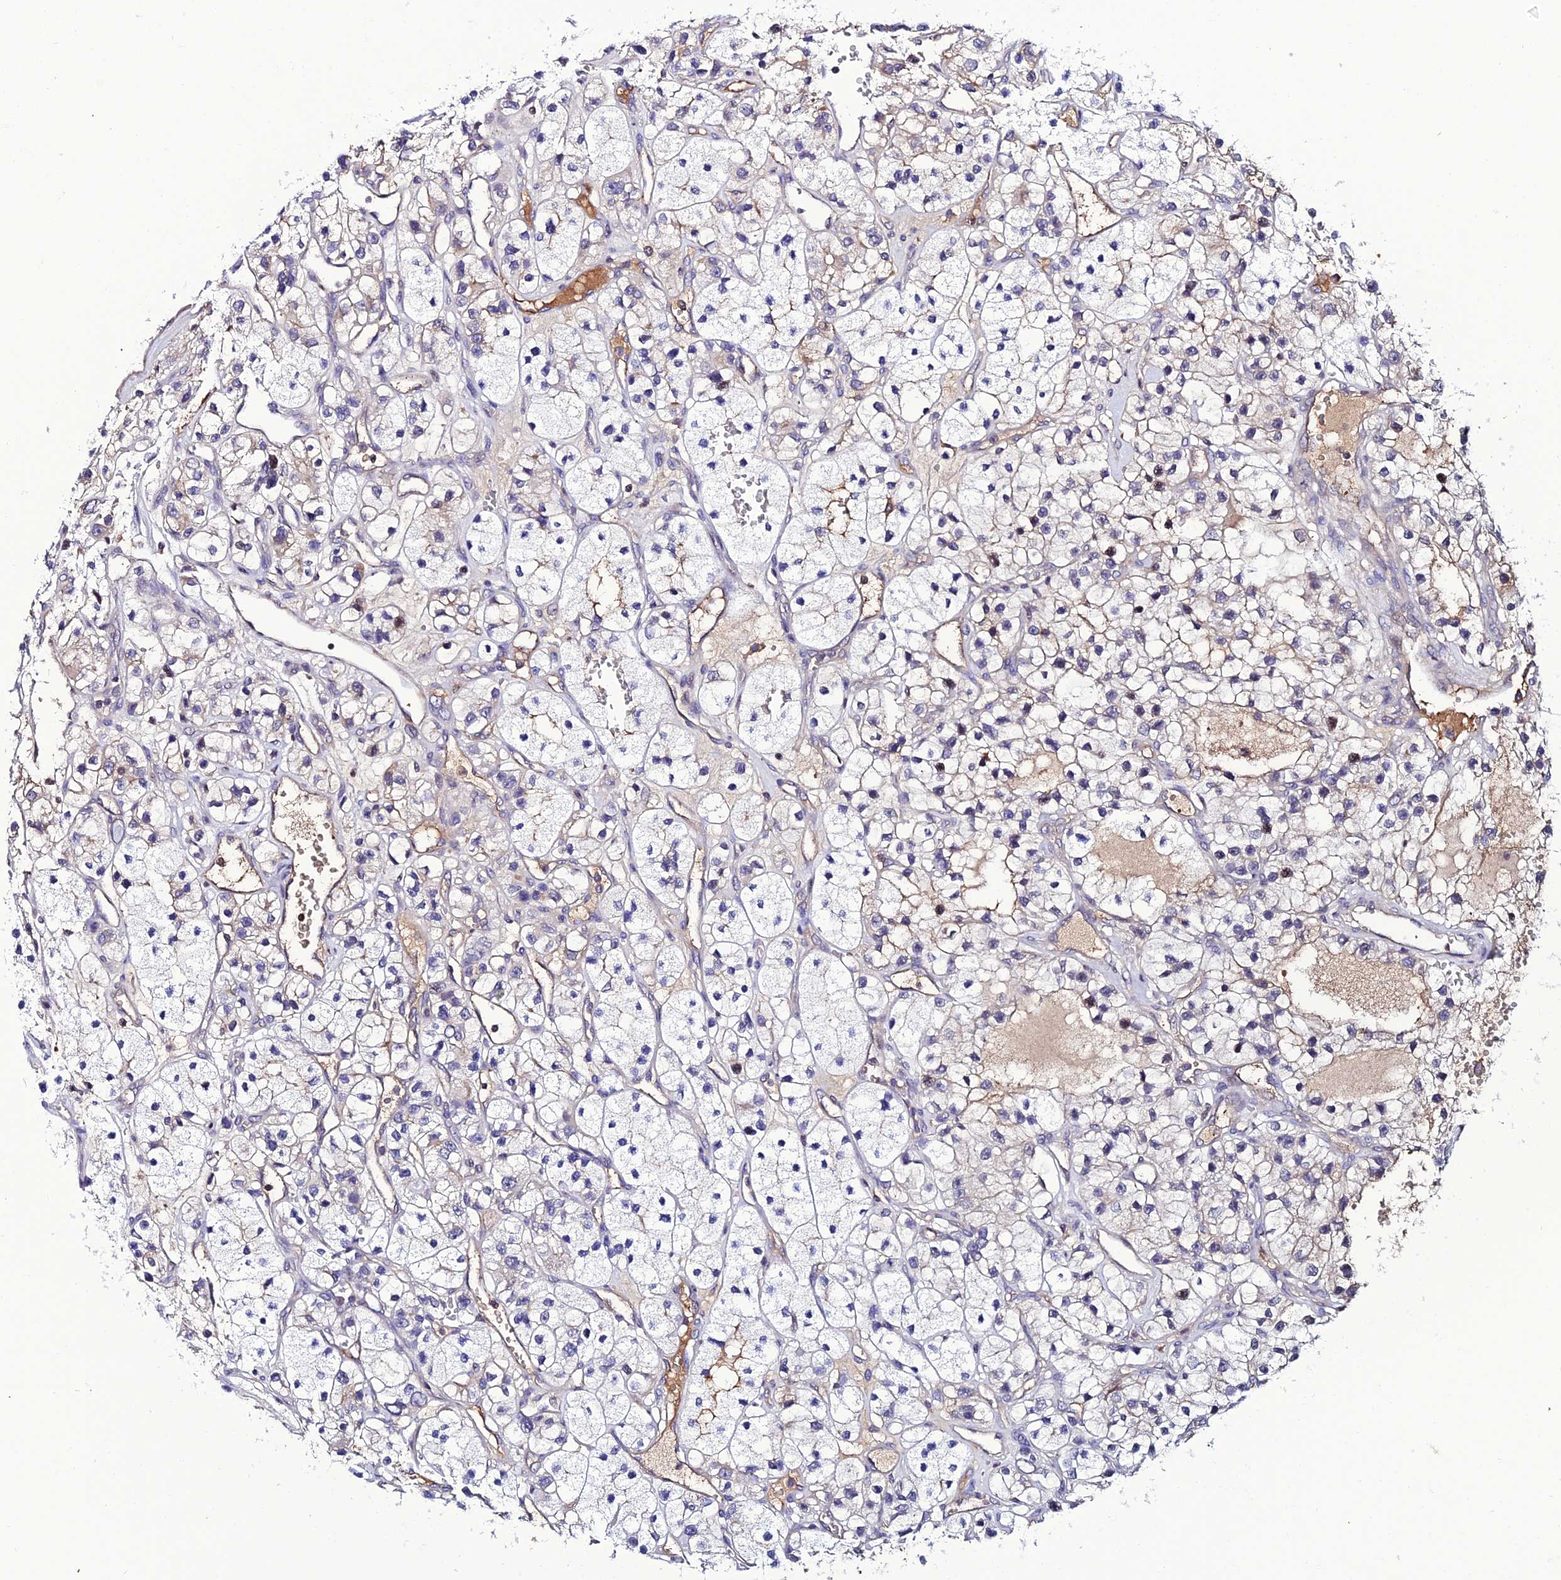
{"staining": {"intensity": "weak", "quantity": "<25%", "location": "cytoplasmic/membranous"}, "tissue": "renal cancer", "cell_type": "Tumor cells", "image_type": "cancer", "snomed": [{"axis": "morphology", "description": "Adenocarcinoma, NOS"}, {"axis": "topography", "description": "Kidney"}], "caption": "The image shows no staining of tumor cells in renal adenocarcinoma.", "gene": "DEFB132", "patient": {"sex": "female", "age": 57}}